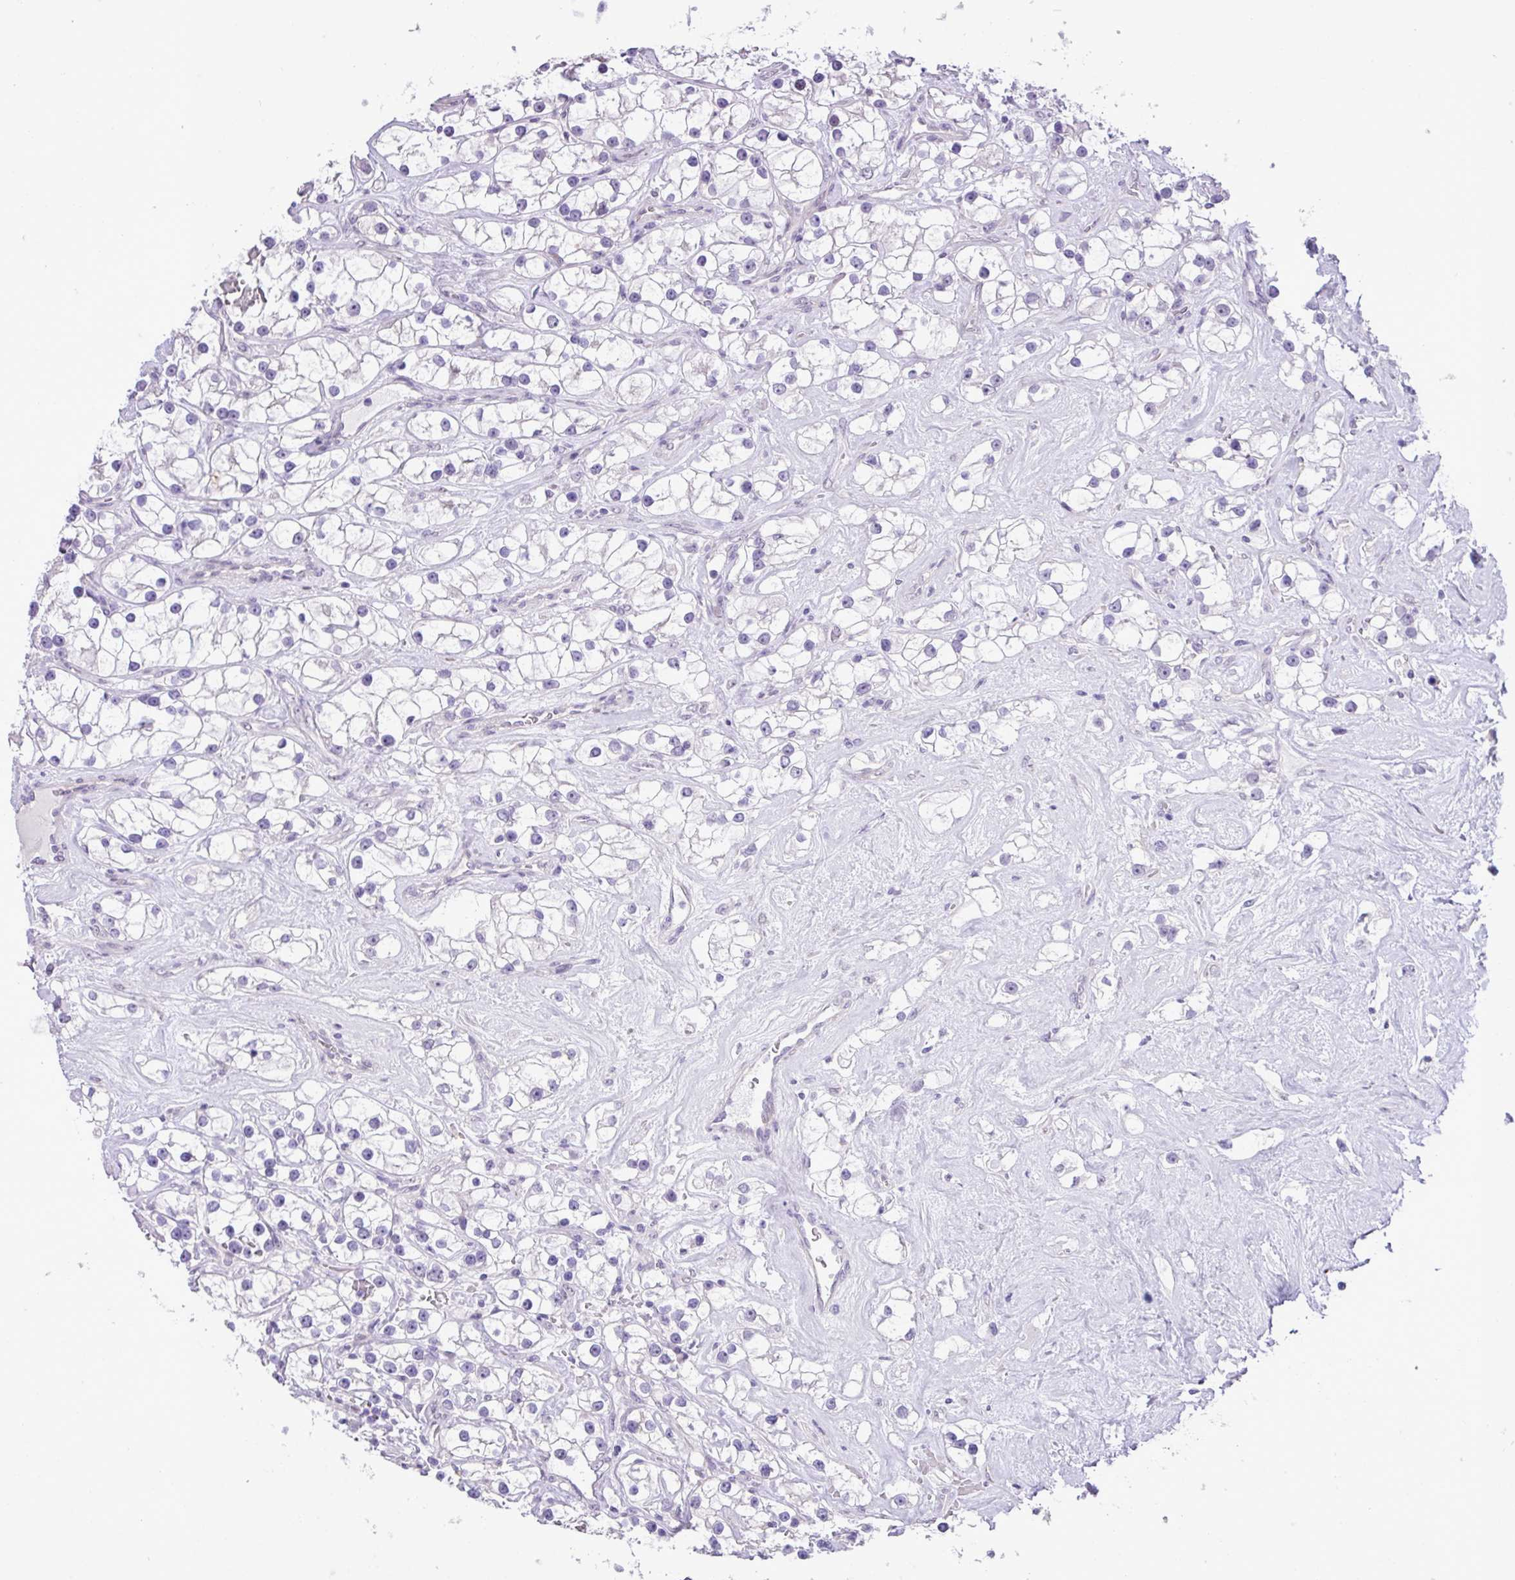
{"staining": {"intensity": "negative", "quantity": "none", "location": "none"}, "tissue": "renal cancer", "cell_type": "Tumor cells", "image_type": "cancer", "snomed": [{"axis": "morphology", "description": "Adenocarcinoma, NOS"}, {"axis": "topography", "description": "Kidney"}], "caption": "High power microscopy photomicrograph of an immunohistochemistry image of renal cancer (adenocarcinoma), revealing no significant expression in tumor cells.", "gene": "YLPM1", "patient": {"sex": "male", "age": 77}}